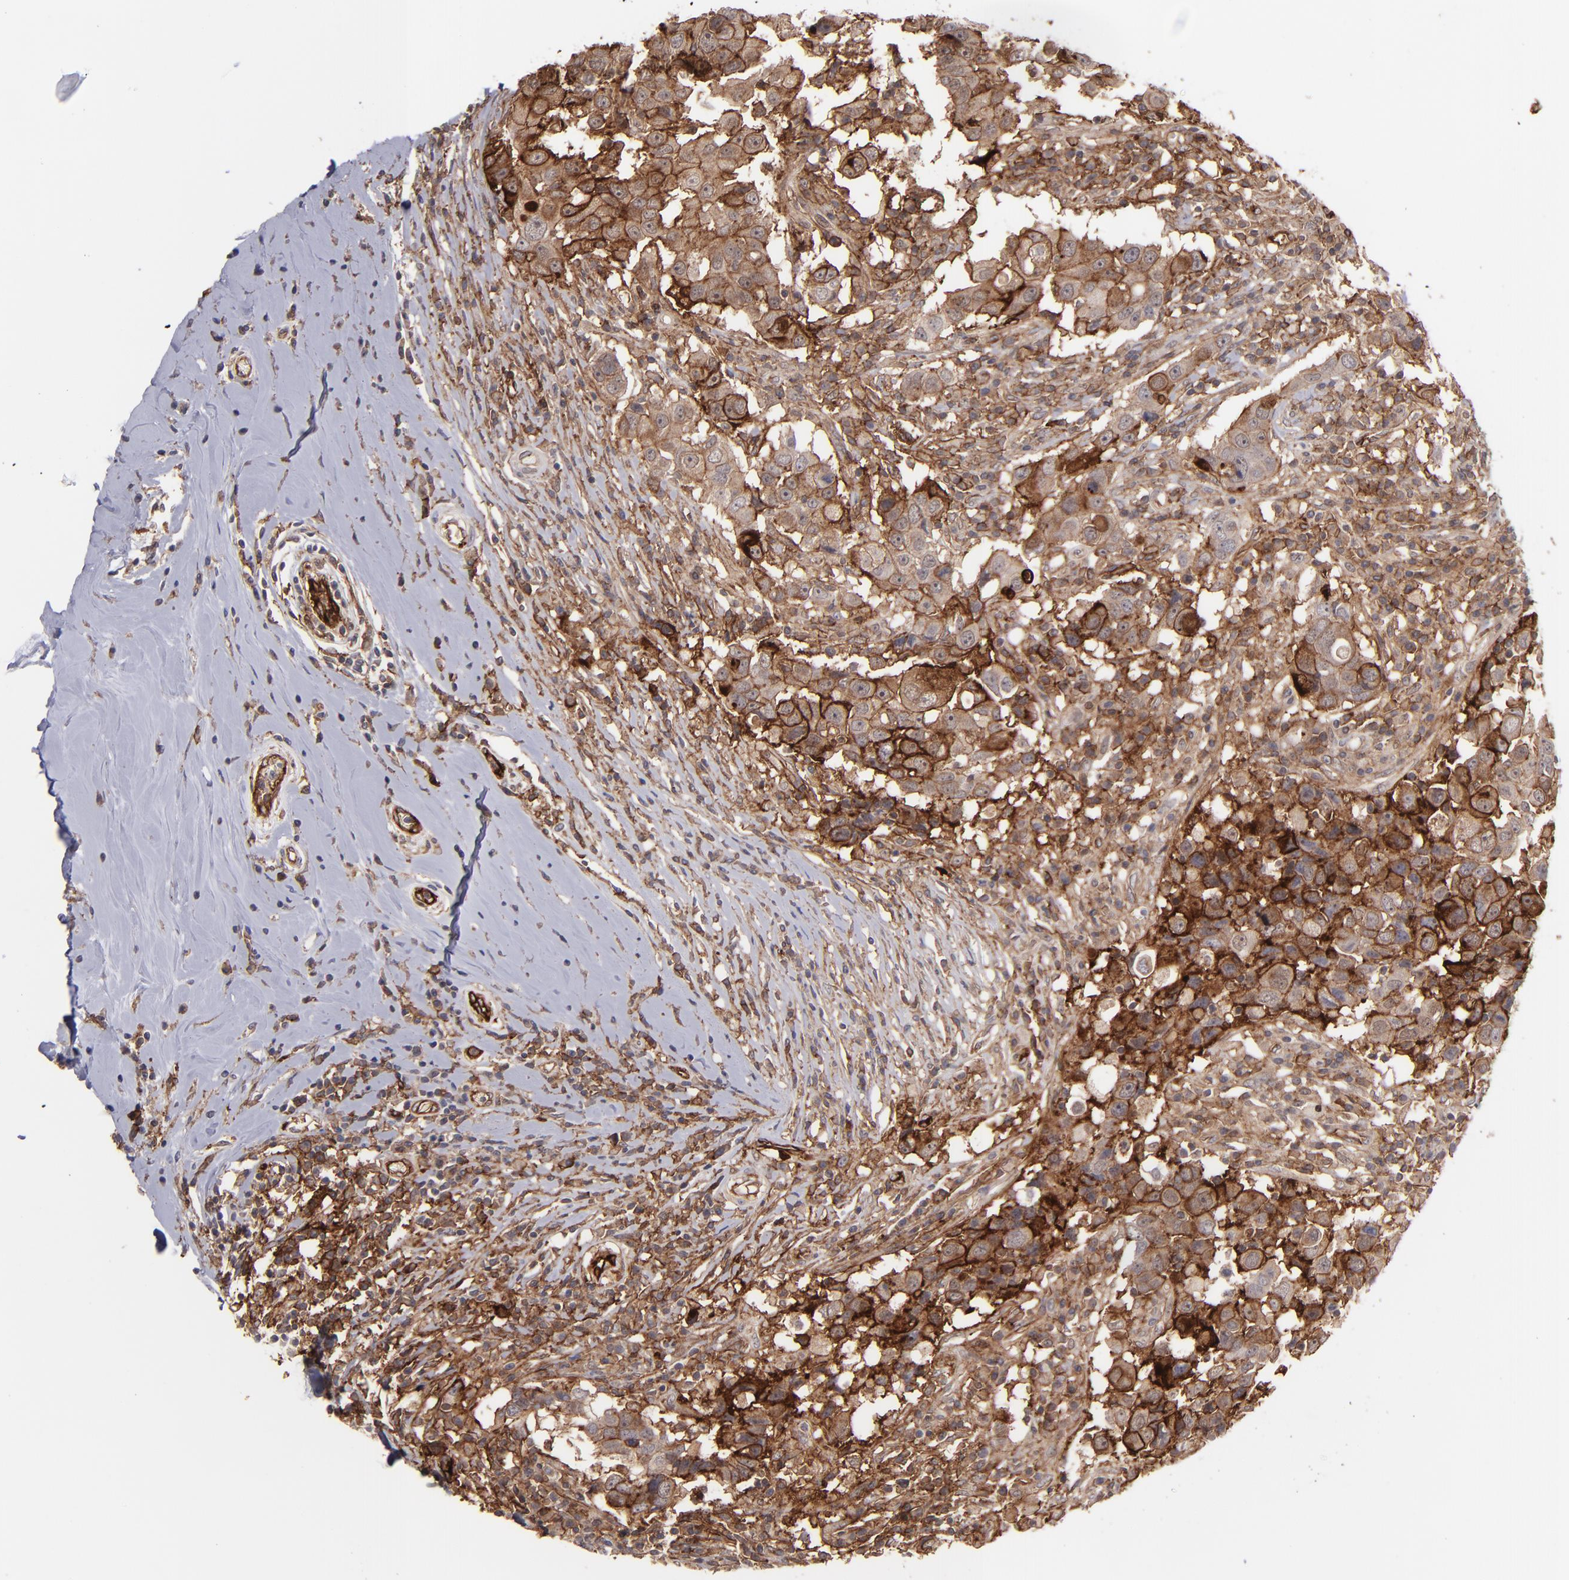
{"staining": {"intensity": "moderate", "quantity": "25%-75%", "location": "cytoplasmic/membranous"}, "tissue": "breast cancer", "cell_type": "Tumor cells", "image_type": "cancer", "snomed": [{"axis": "morphology", "description": "Duct carcinoma"}, {"axis": "topography", "description": "Breast"}], "caption": "A brown stain highlights moderate cytoplasmic/membranous expression of a protein in human breast intraductal carcinoma tumor cells.", "gene": "ICAM1", "patient": {"sex": "female", "age": 27}}